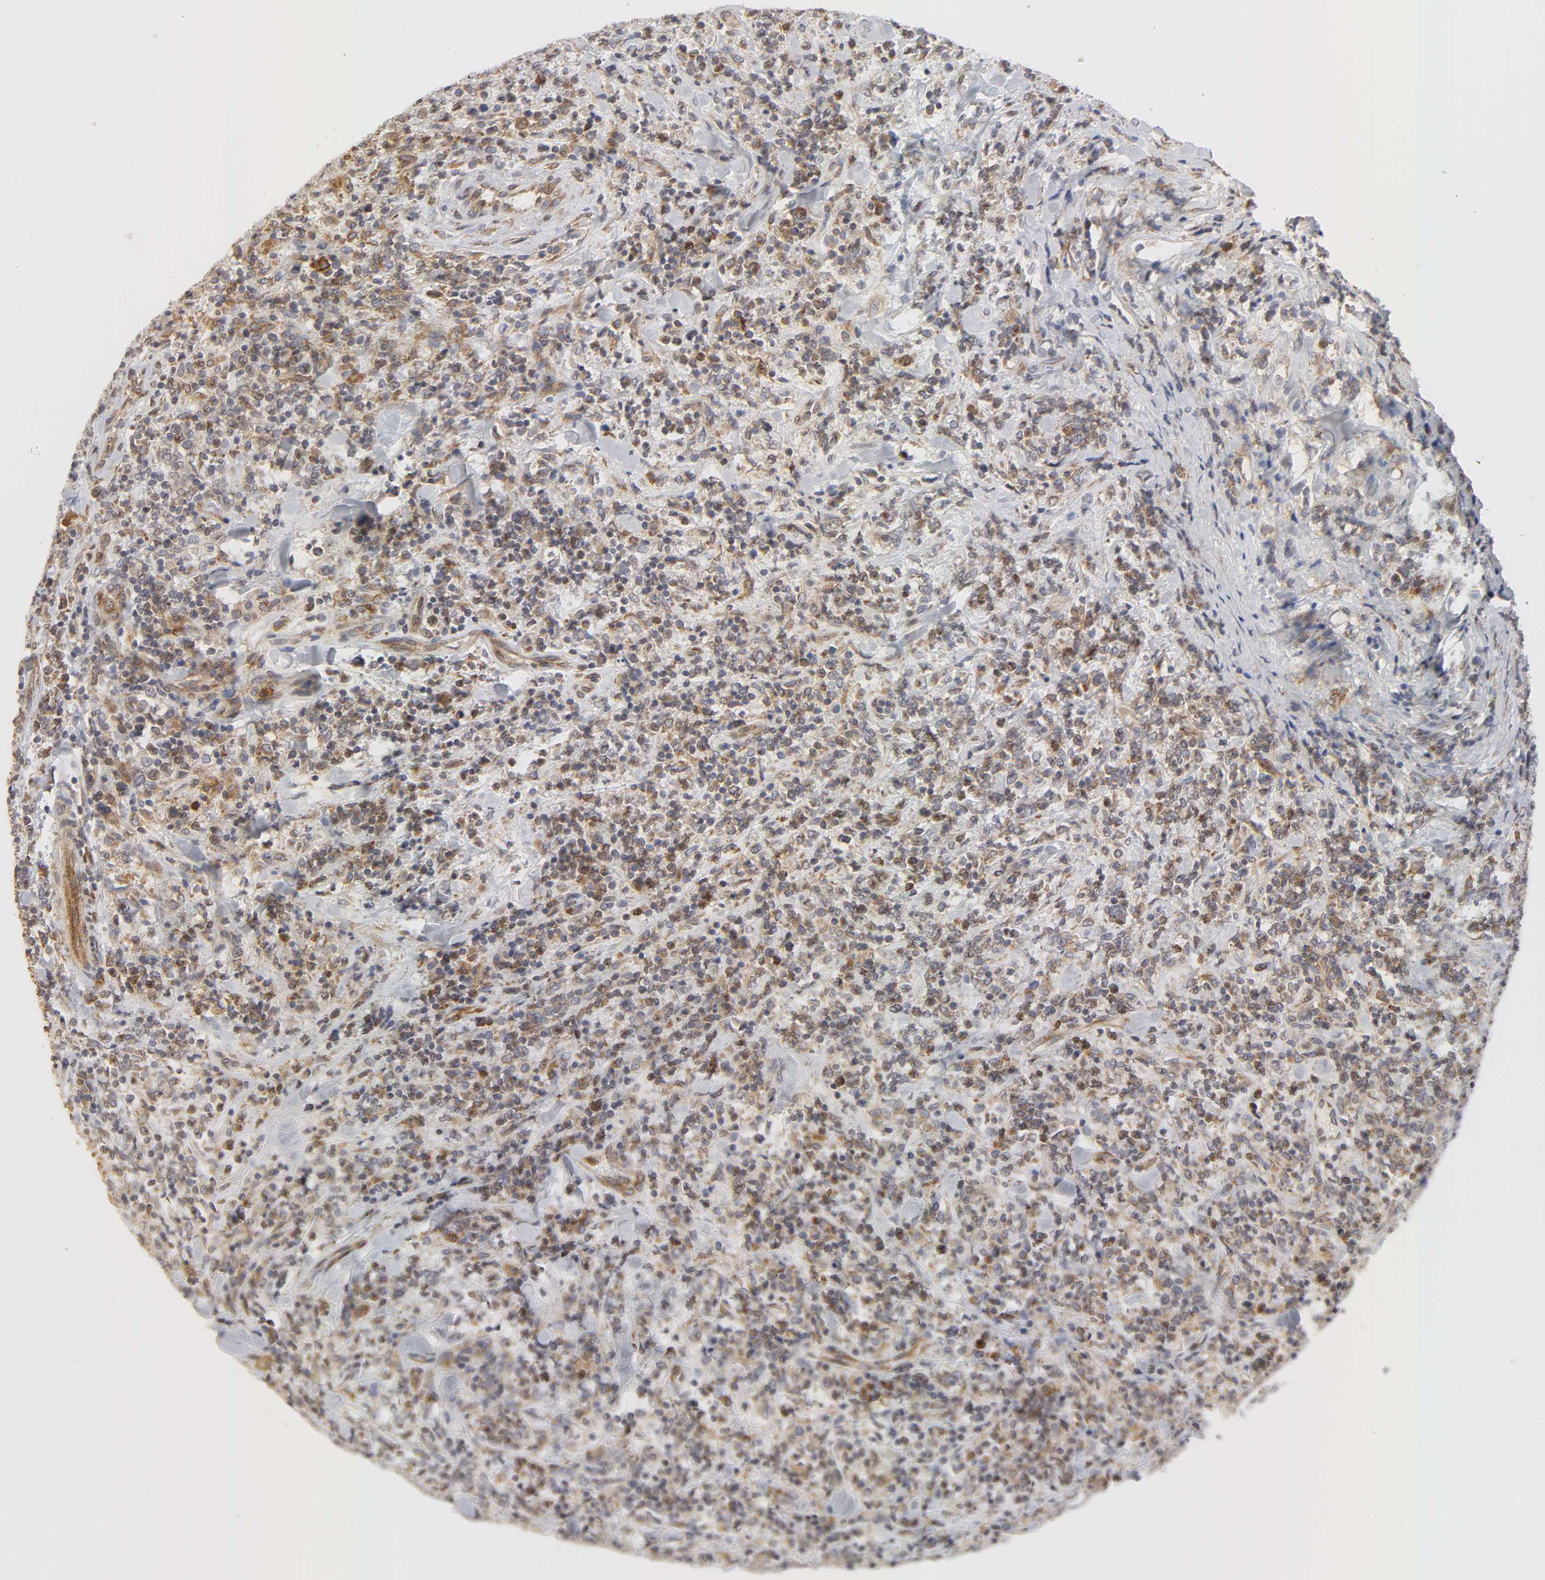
{"staining": {"intensity": "moderate", "quantity": ">75%", "location": "cytoplasmic/membranous"}, "tissue": "lymphoma", "cell_type": "Tumor cells", "image_type": "cancer", "snomed": [{"axis": "morphology", "description": "Malignant lymphoma, non-Hodgkin's type, High grade"}, {"axis": "topography", "description": "Soft tissue"}], "caption": "IHC (DAB (3,3'-diaminobenzidine)) staining of lymphoma demonstrates moderate cytoplasmic/membranous protein staining in approximately >75% of tumor cells.", "gene": "POR", "patient": {"sex": "male", "age": 18}}